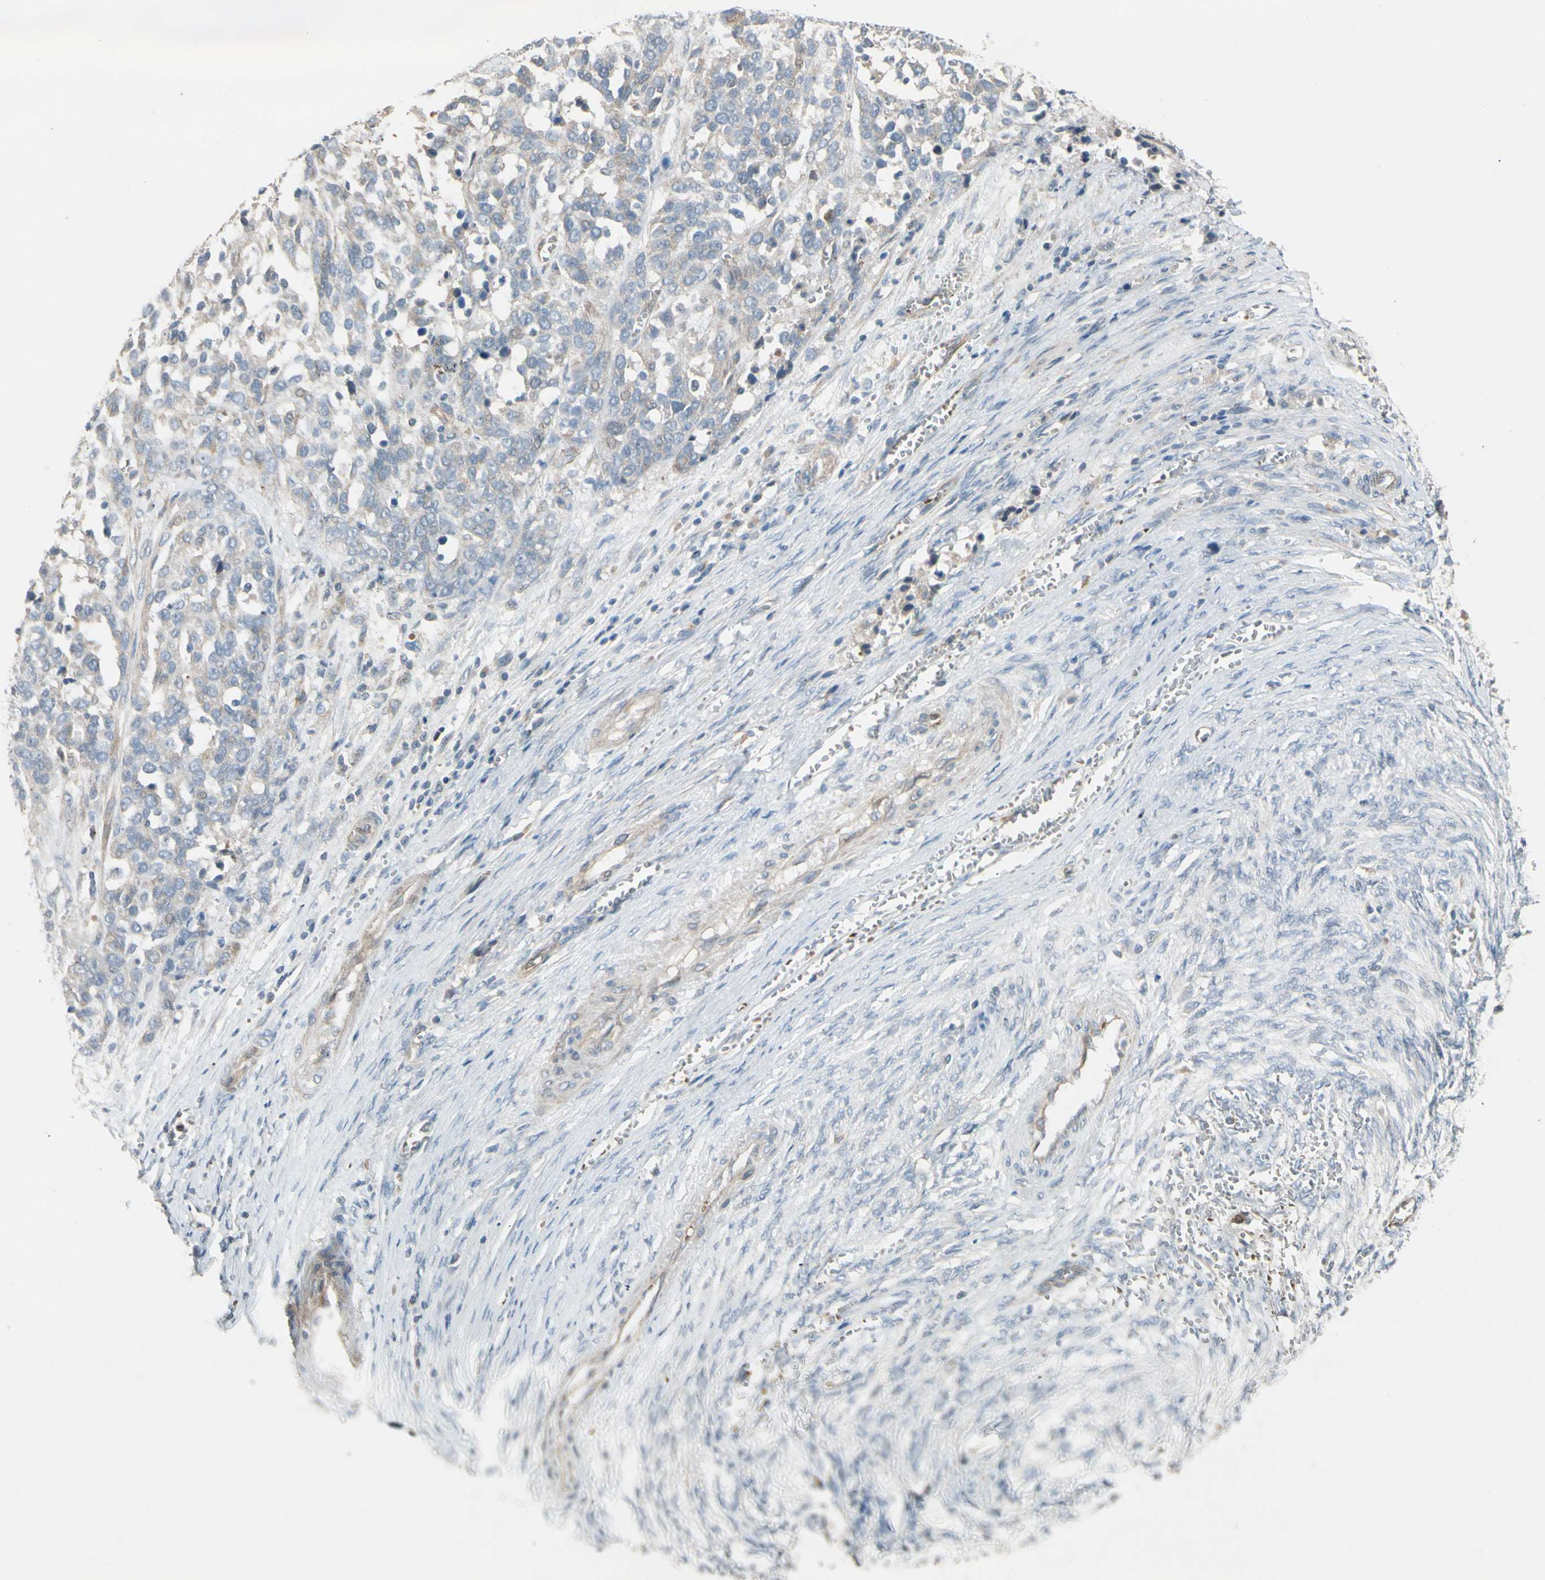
{"staining": {"intensity": "weak", "quantity": "<25%", "location": "cytoplasmic/membranous"}, "tissue": "ovarian cancer", "cell_type": "Tumor cells", "image_type": "cancer", "snomed": [{"axis": "morphology", "description": "Cystadenocarcinoma, serous, NOS"}, {"axis": "topography", "description": "Ovary"}], "caption": "This is a micrograph of immunohistochemistry (IHC) staining of ovarian serous cystadenocarcinoma, which shows no positivity in tumor cells.", "gene": "PPP3CB", "patient": {"sex": "female", "age": 44}}